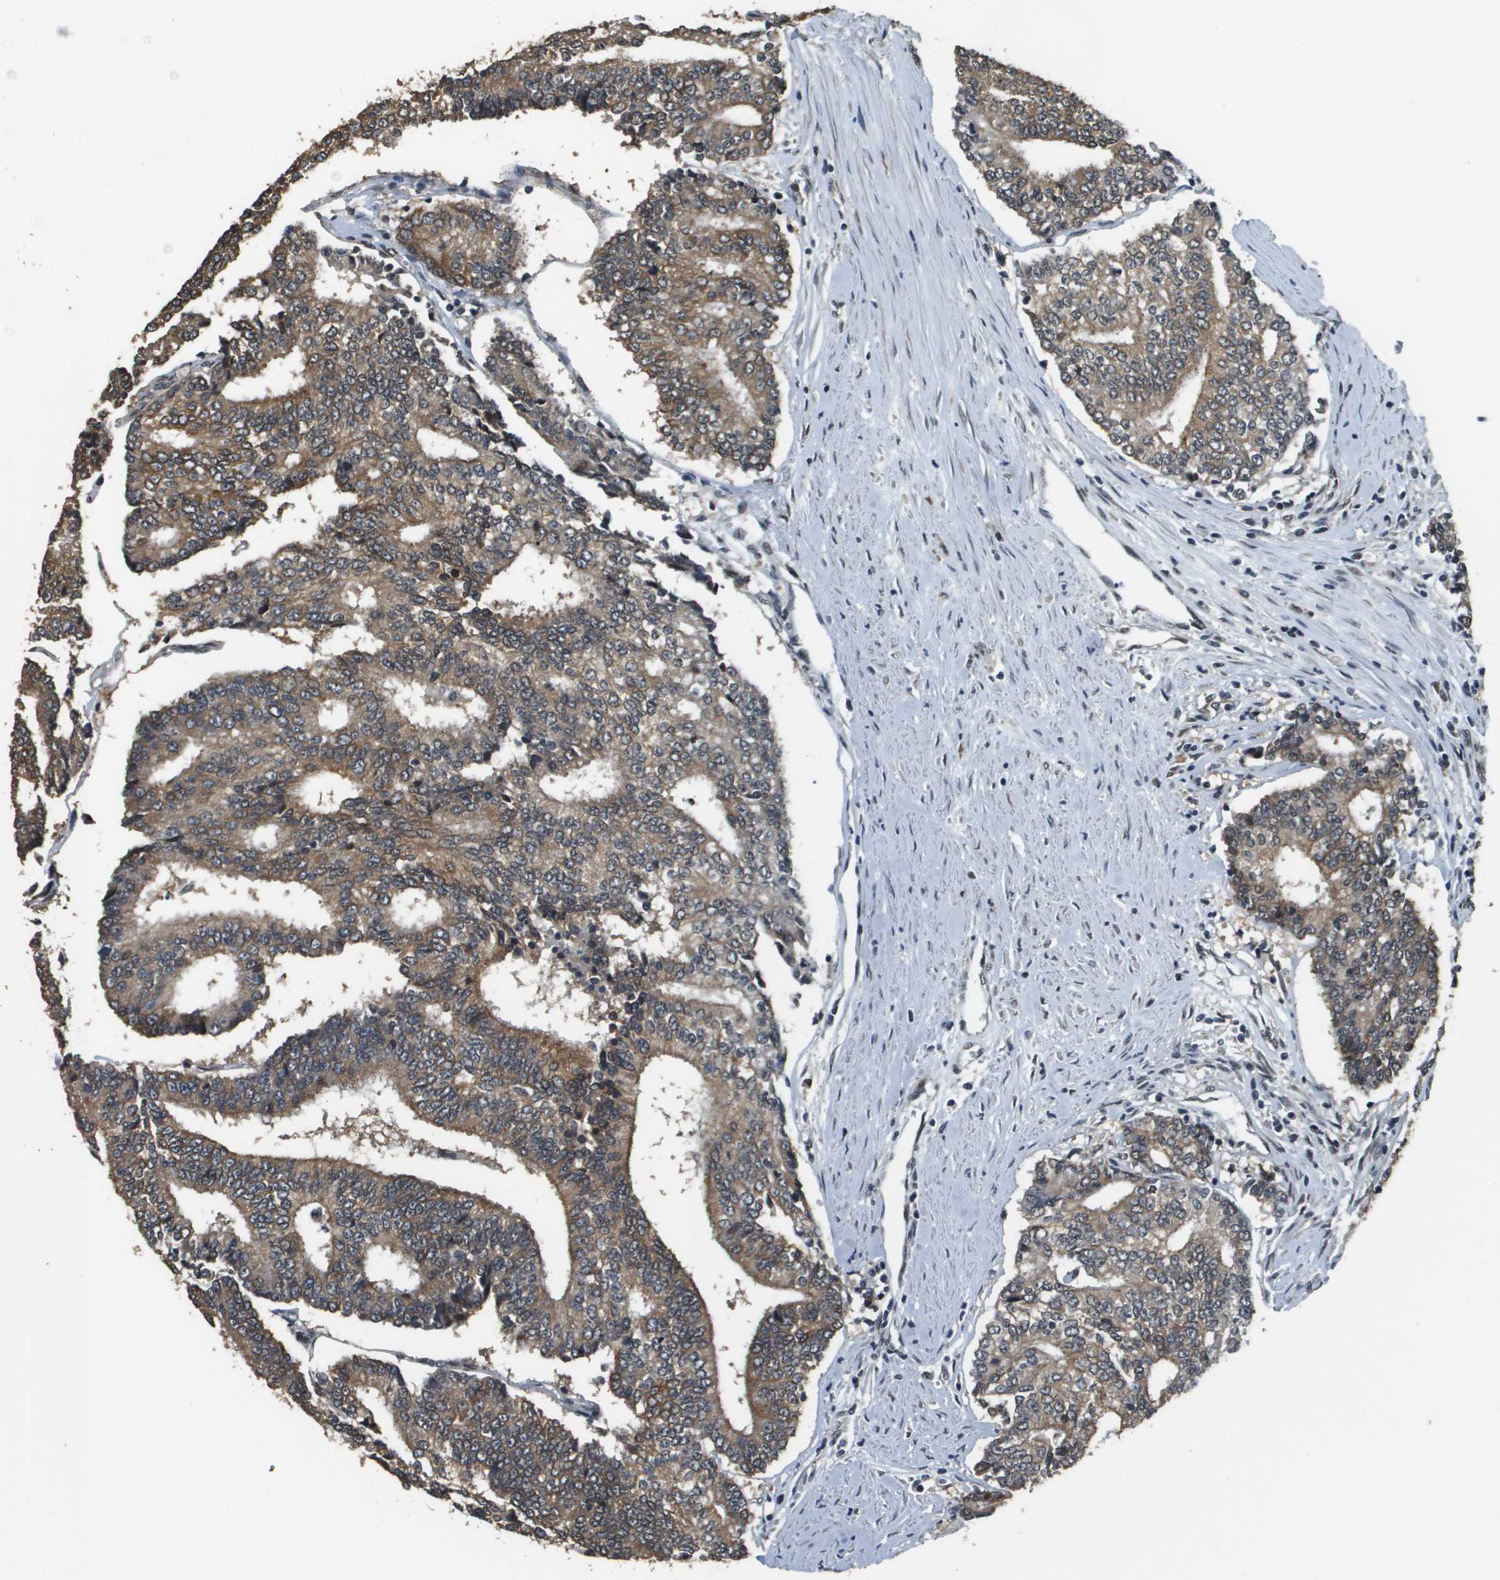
{"staining": {"intensity": "moderate", "quantity": ">75%", "location": "cytoplasmic/membranous"}, "tissue": "prostate cancer", "cell_type": "Tumor cells", "image_type": "cancer", "snomed": [{"axis": "morphology", "description": "Normal tissue, NOS"}, {"axis": "morphology", "description": "Adenocarcinoma, High grade"}, {"axis": "topography", "description": "Prostate"}, {"axis": "topography", "description": "Seminal veicle"}], "caption": "Immunohistochemical staining of adenocarcinoma (high-grade) (prostate) reveals medium levels of moderate cytoplasmic/membranous protein positivity in approximately >75% of tumor cells.", "gene": "FANCC", "patient": {"sex": "male", "age": 55}}